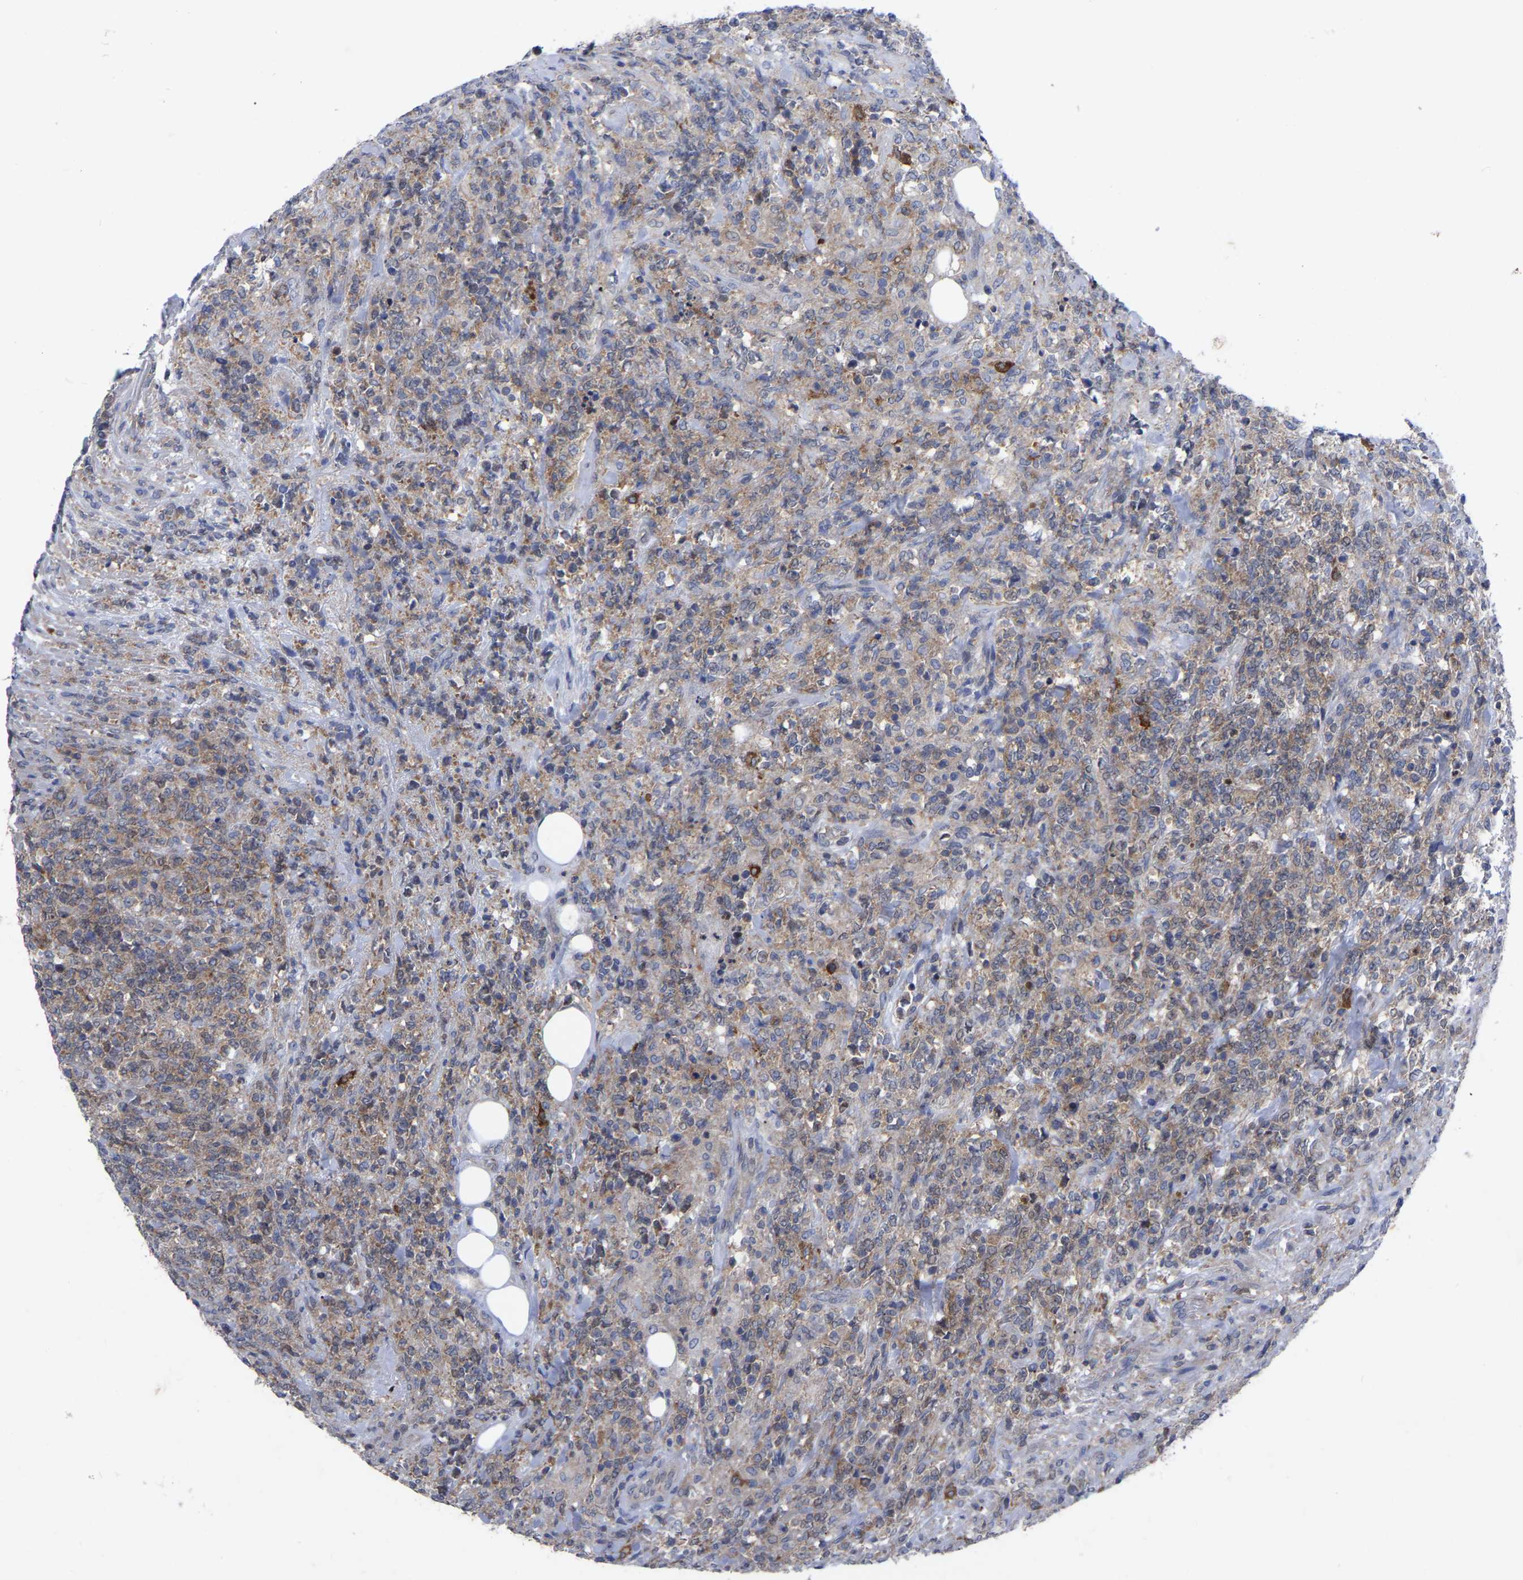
{"staining": {"intensity": "weak", "quantity": "<25%", "location": "cytoplasmic/membranous"}, "tissue": "lymphoma", "cell_type": "Tumor cells", "image_type": "cancer", "snomed": [{"axis": "morphology", "description": "Malignant lymphoma, non-Hodgkin's type, High grade"}, {"axis": "topography", "description": "Soft tissue"}], "caption": "High magnification brightfield microscopy of lymphoma stained with DAB (3,3'-diaminobenzidine) (brown) and counterstained with hematoxylin (blue): tumor cells show no significant staining. Nuclei are stained in blue.", "gene": "TCP1", "patient": {"sex": "male", "age": 18}}